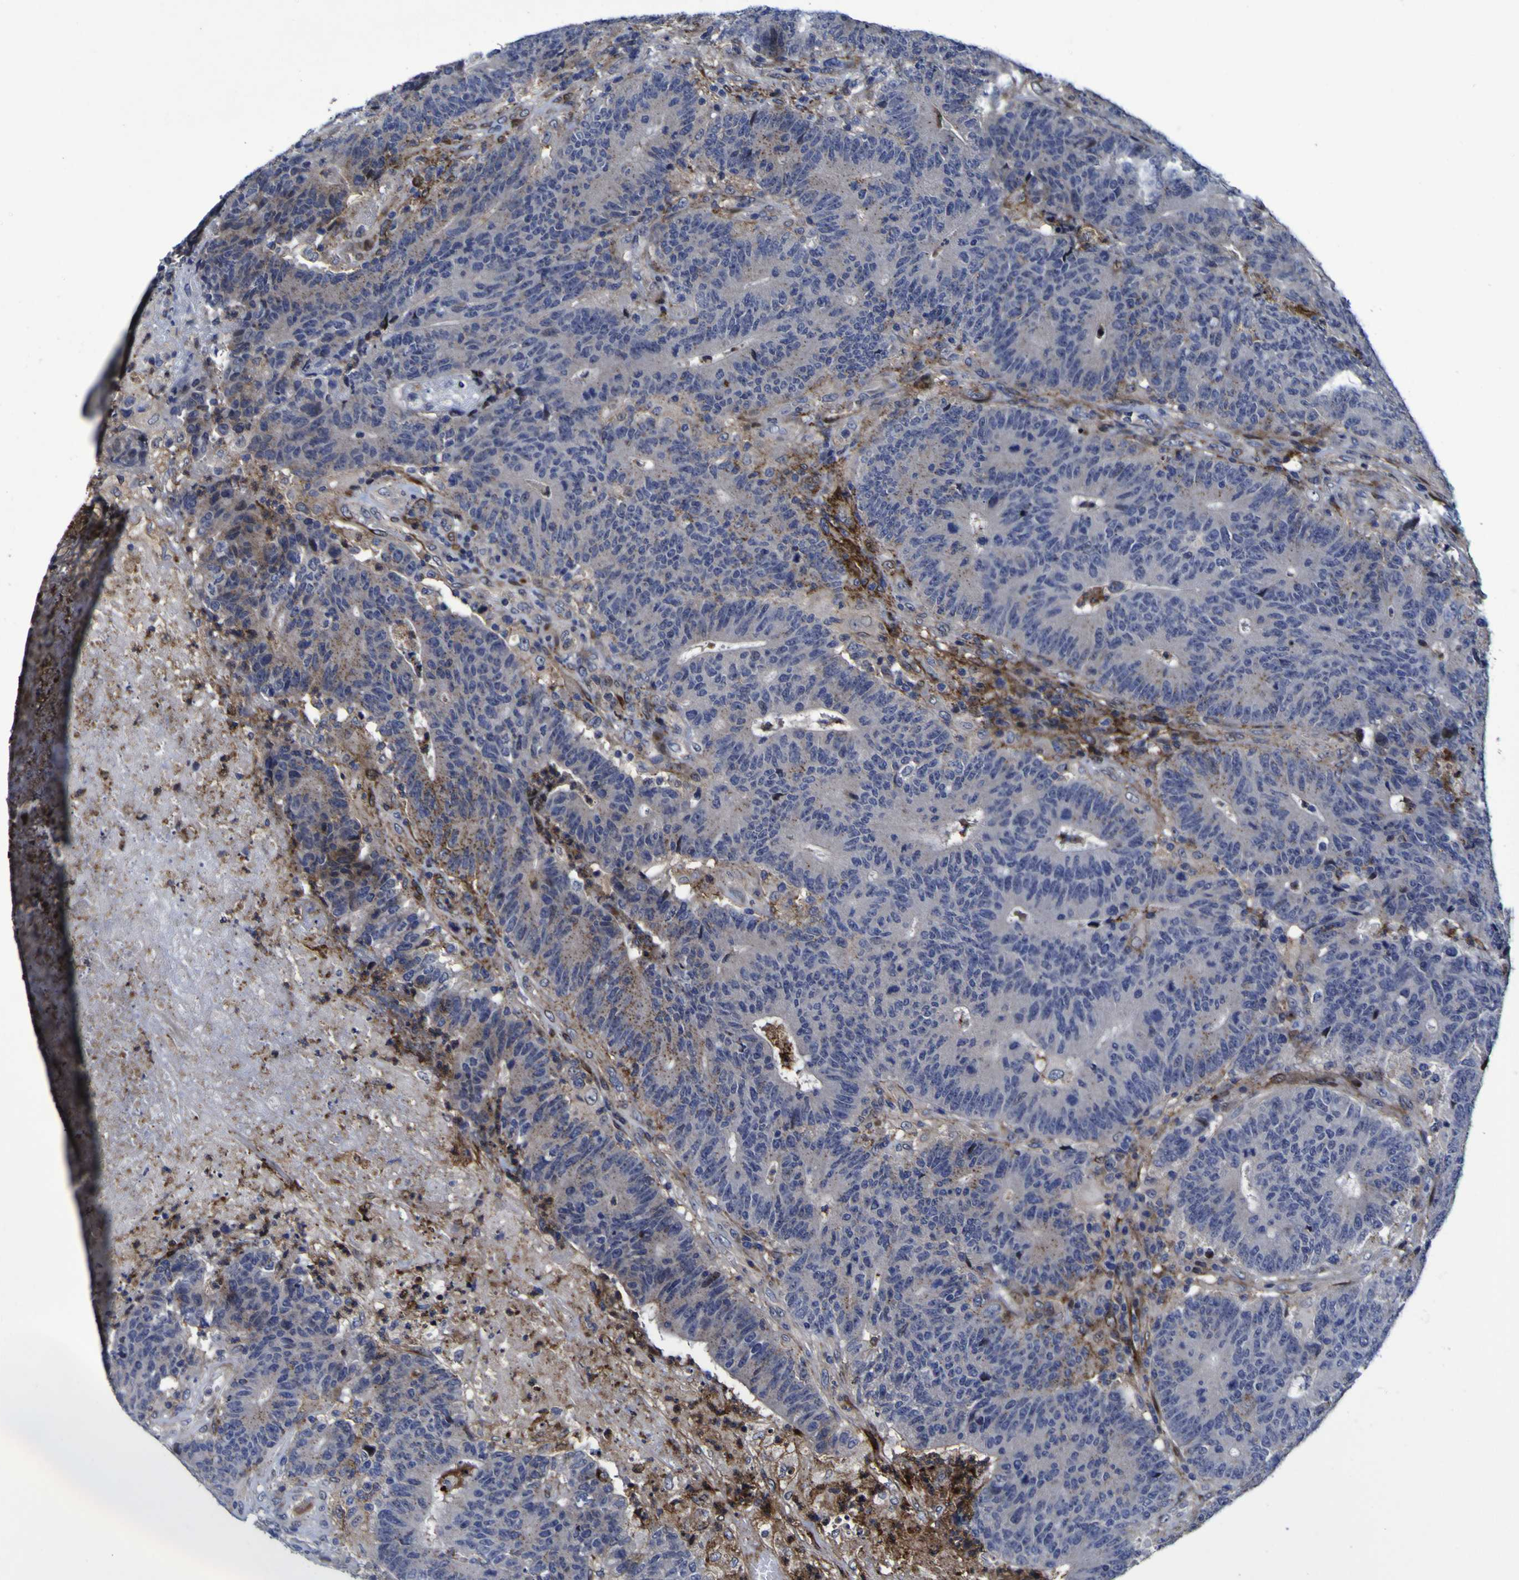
{"staining": {"intensity": "negative", "quantity": "none", "location": "none"}, "tissue": "colorectal cancer", "cell_type": "Tumor cells", "image_type": "cancer", "snomed": [{"axis": "morphology", "description": "Normal tissue, NOS"}, {"axis": "morphology", "description": "Adenocarcinoma, NOS"}, {"axis": "topography", "description": "Colon"}], "caption": "Immunohistochemical staining of human colorectal adenocarcinoma displays no significant positivity in tumor cells.", "gene": "MGLL", "patient": {"sex": "female", "age": 75}}